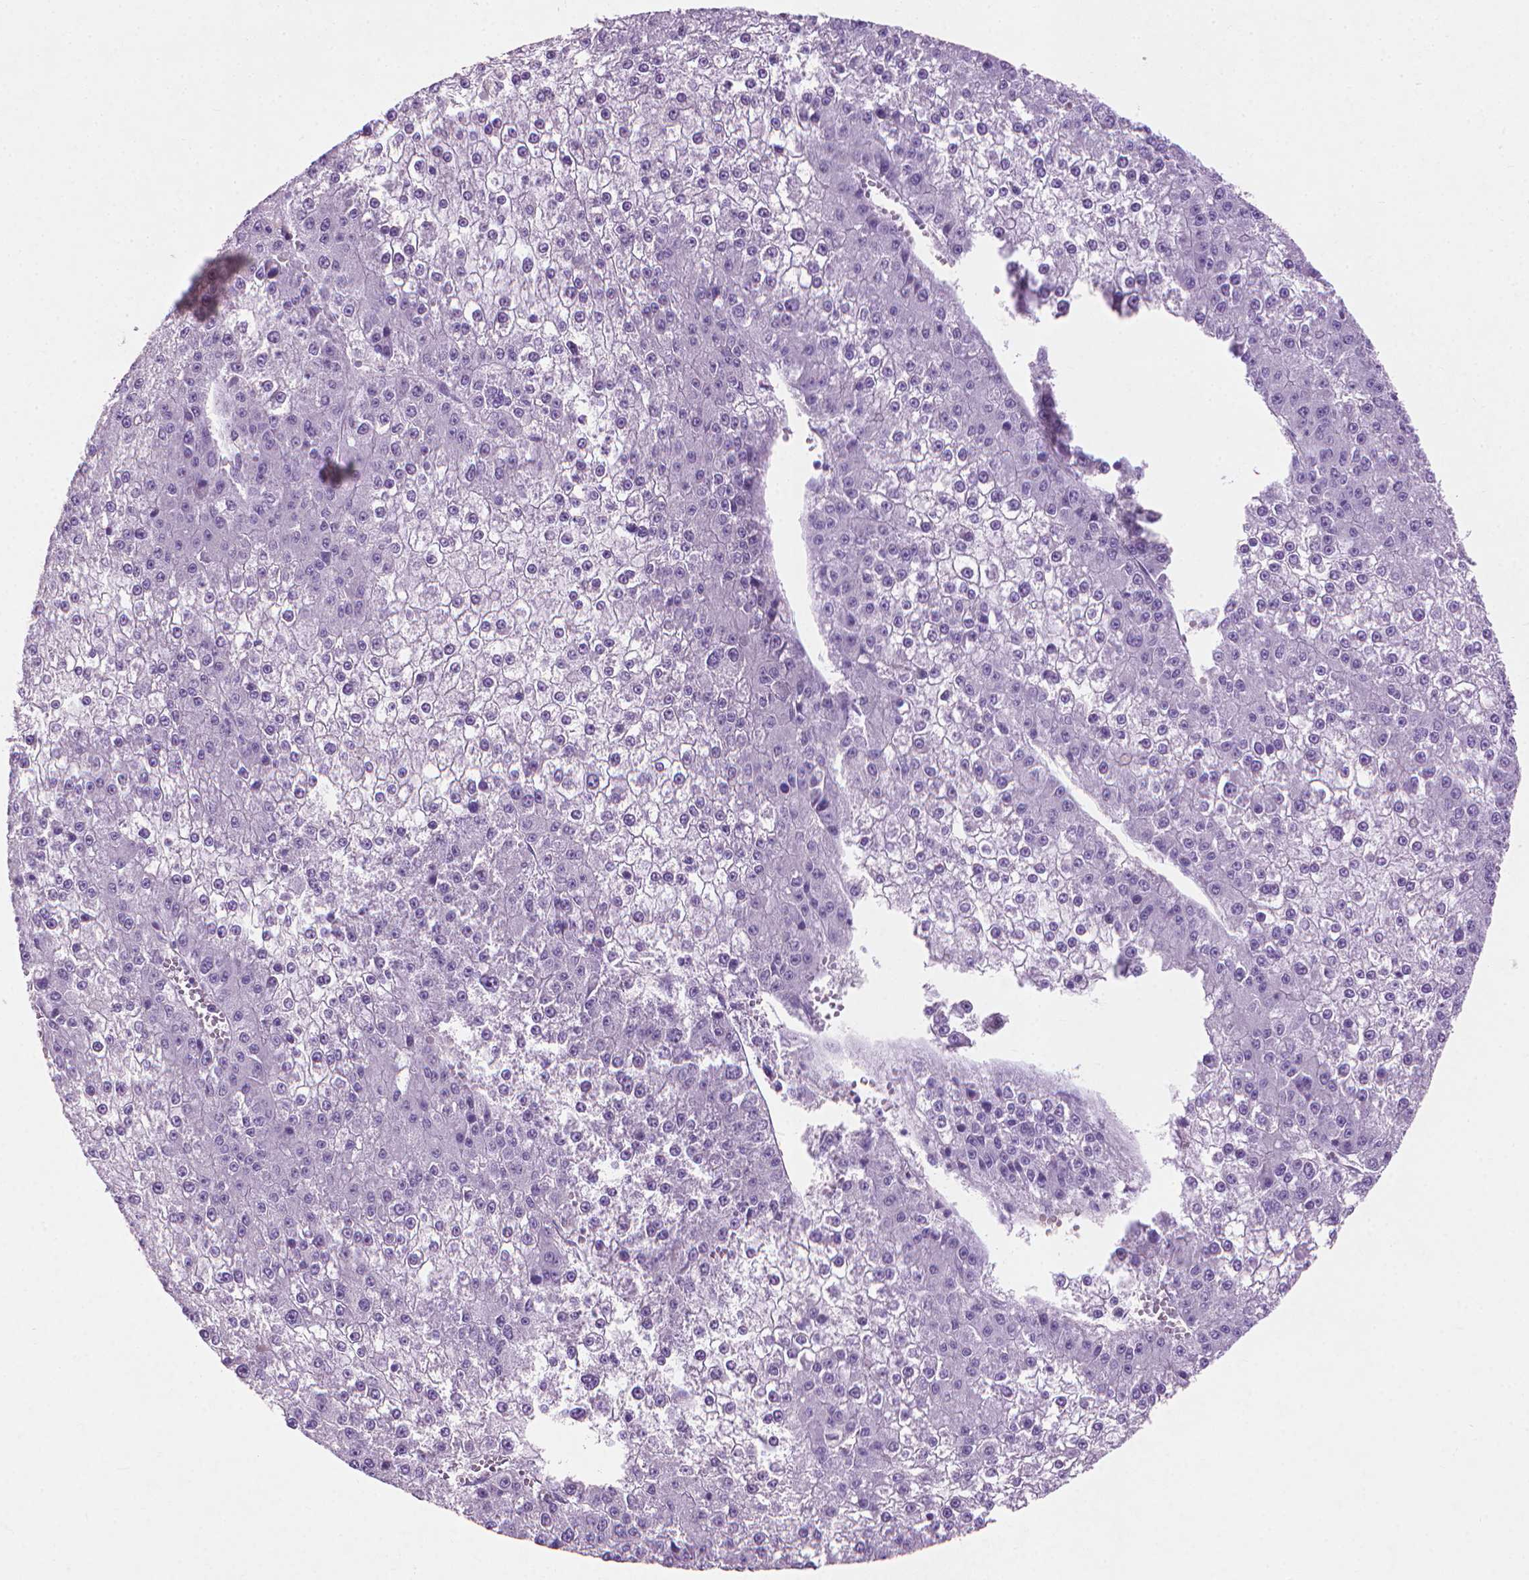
{"staining": {"intensity": "negative", "quantity": "none", "location": "none"}, "tissue": "liver cancer", "cell_type": "Tumor cells", "image_type": "cancer", "snomed": [{"axis": "morphology", "description": "Carcinoma, Hepatocellular, NOS"}, {"axis": "topography", "description": "Liver"}], "caption": "Protein analysis of liver cancer demonstrates no significant staining in tumor cells. Nuclei are stained in blue.", "gene": "KRT73", "patient": {"sex": "female", "age": 73}}